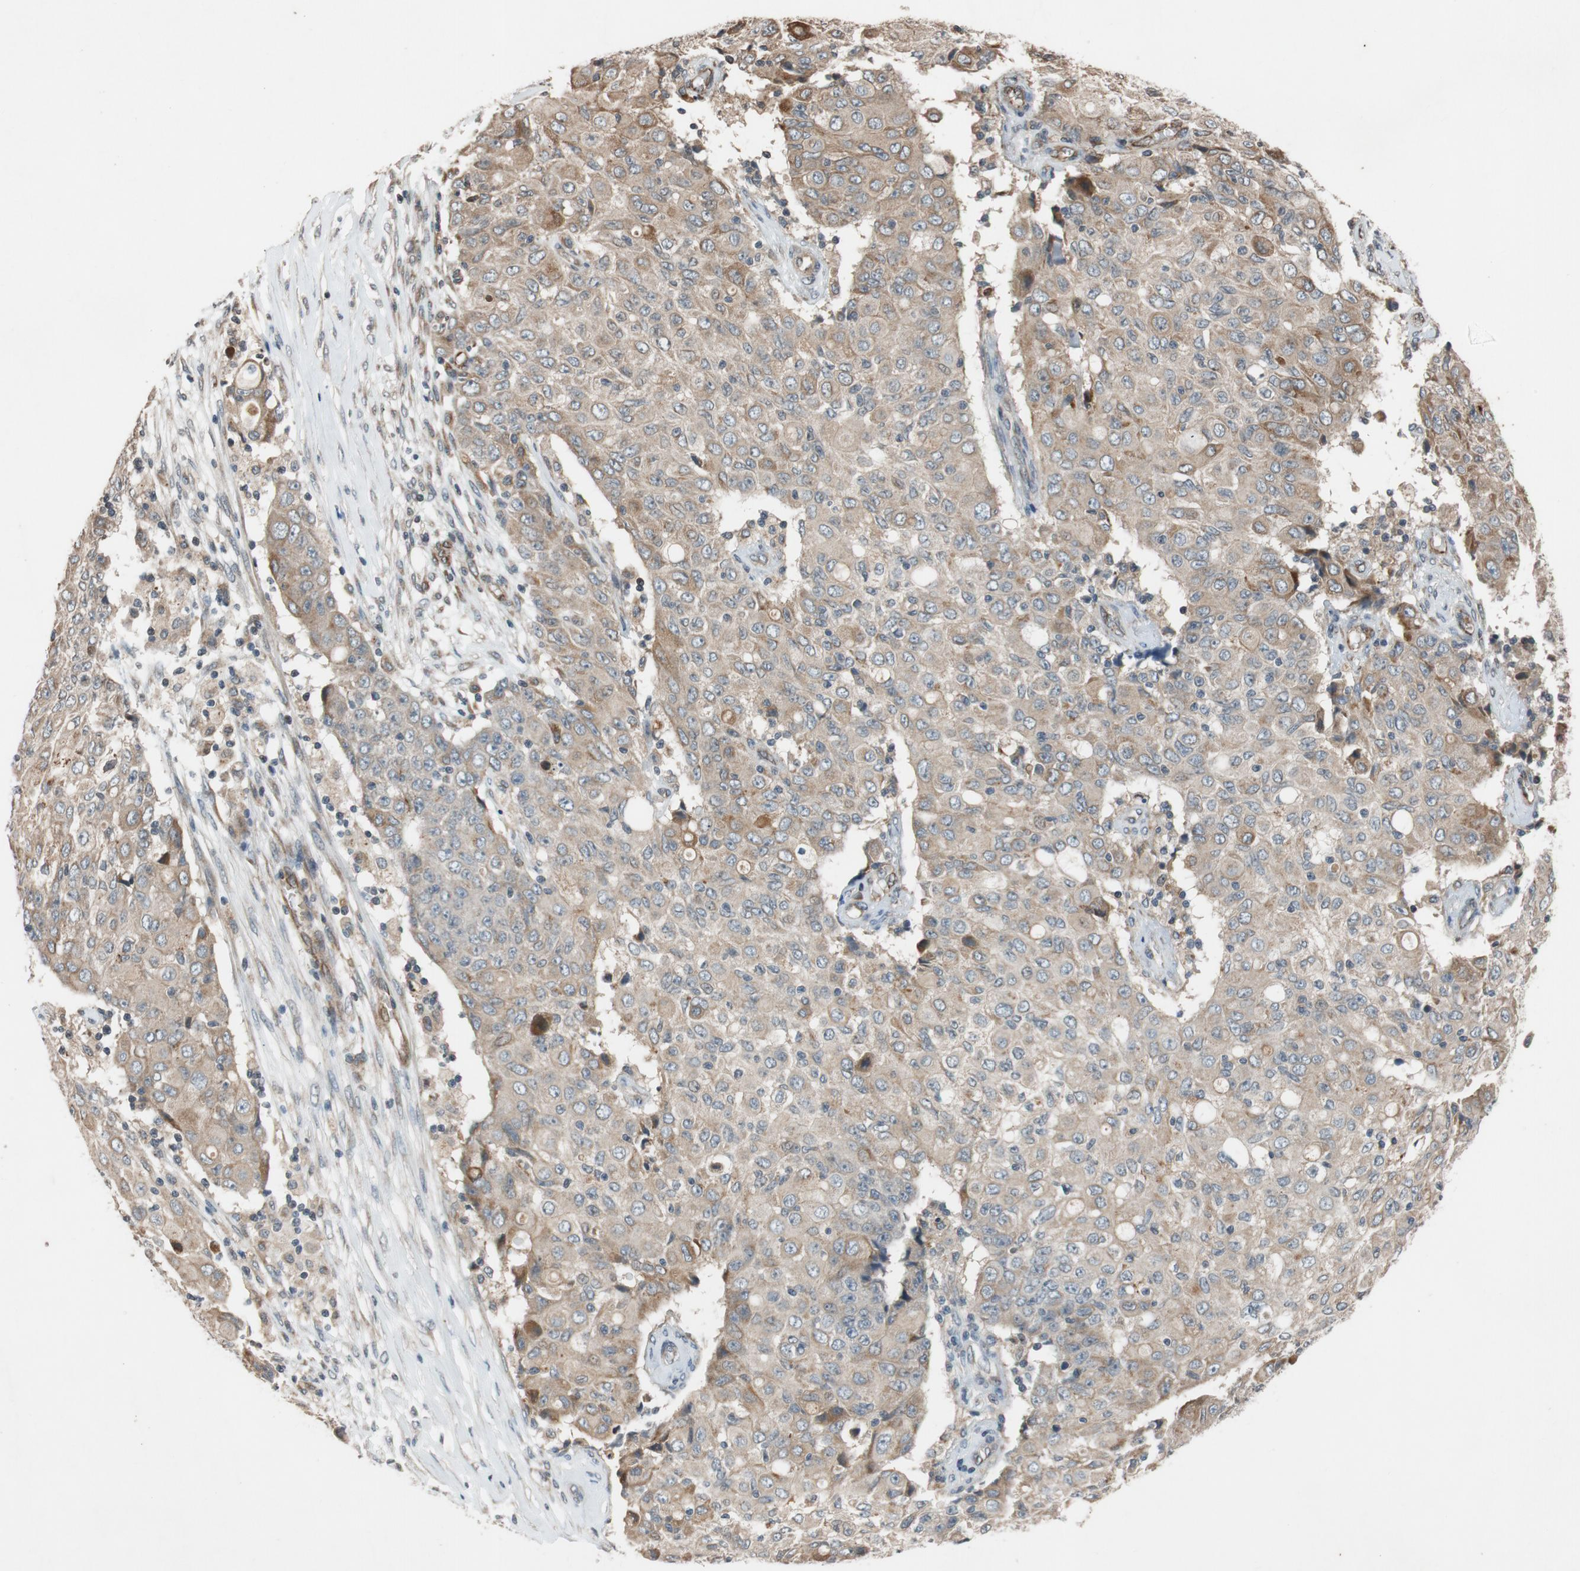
{"staining": {"intensity": "moderate", "quantity": ">75%", "location": "cytoplasmic/membranous"}, "tissue": "ovarian cancer", "cell_type": "Tumor cells", "image_type": "cancer", "snomed": [{"axis": "morphology", "description": "Carcinoma, endometroid"}, {"axis": "topography", "description": "Ovary"}], "caption": "Ovarian endometroid carcinoma was stained to show a protein in brown. There is medium levels of moderate cytoplasmic/membranous positivity in about >75% of tumor cells.", "gene": "ATP2C1", "patient": {"sex": "female", "age": 42}}